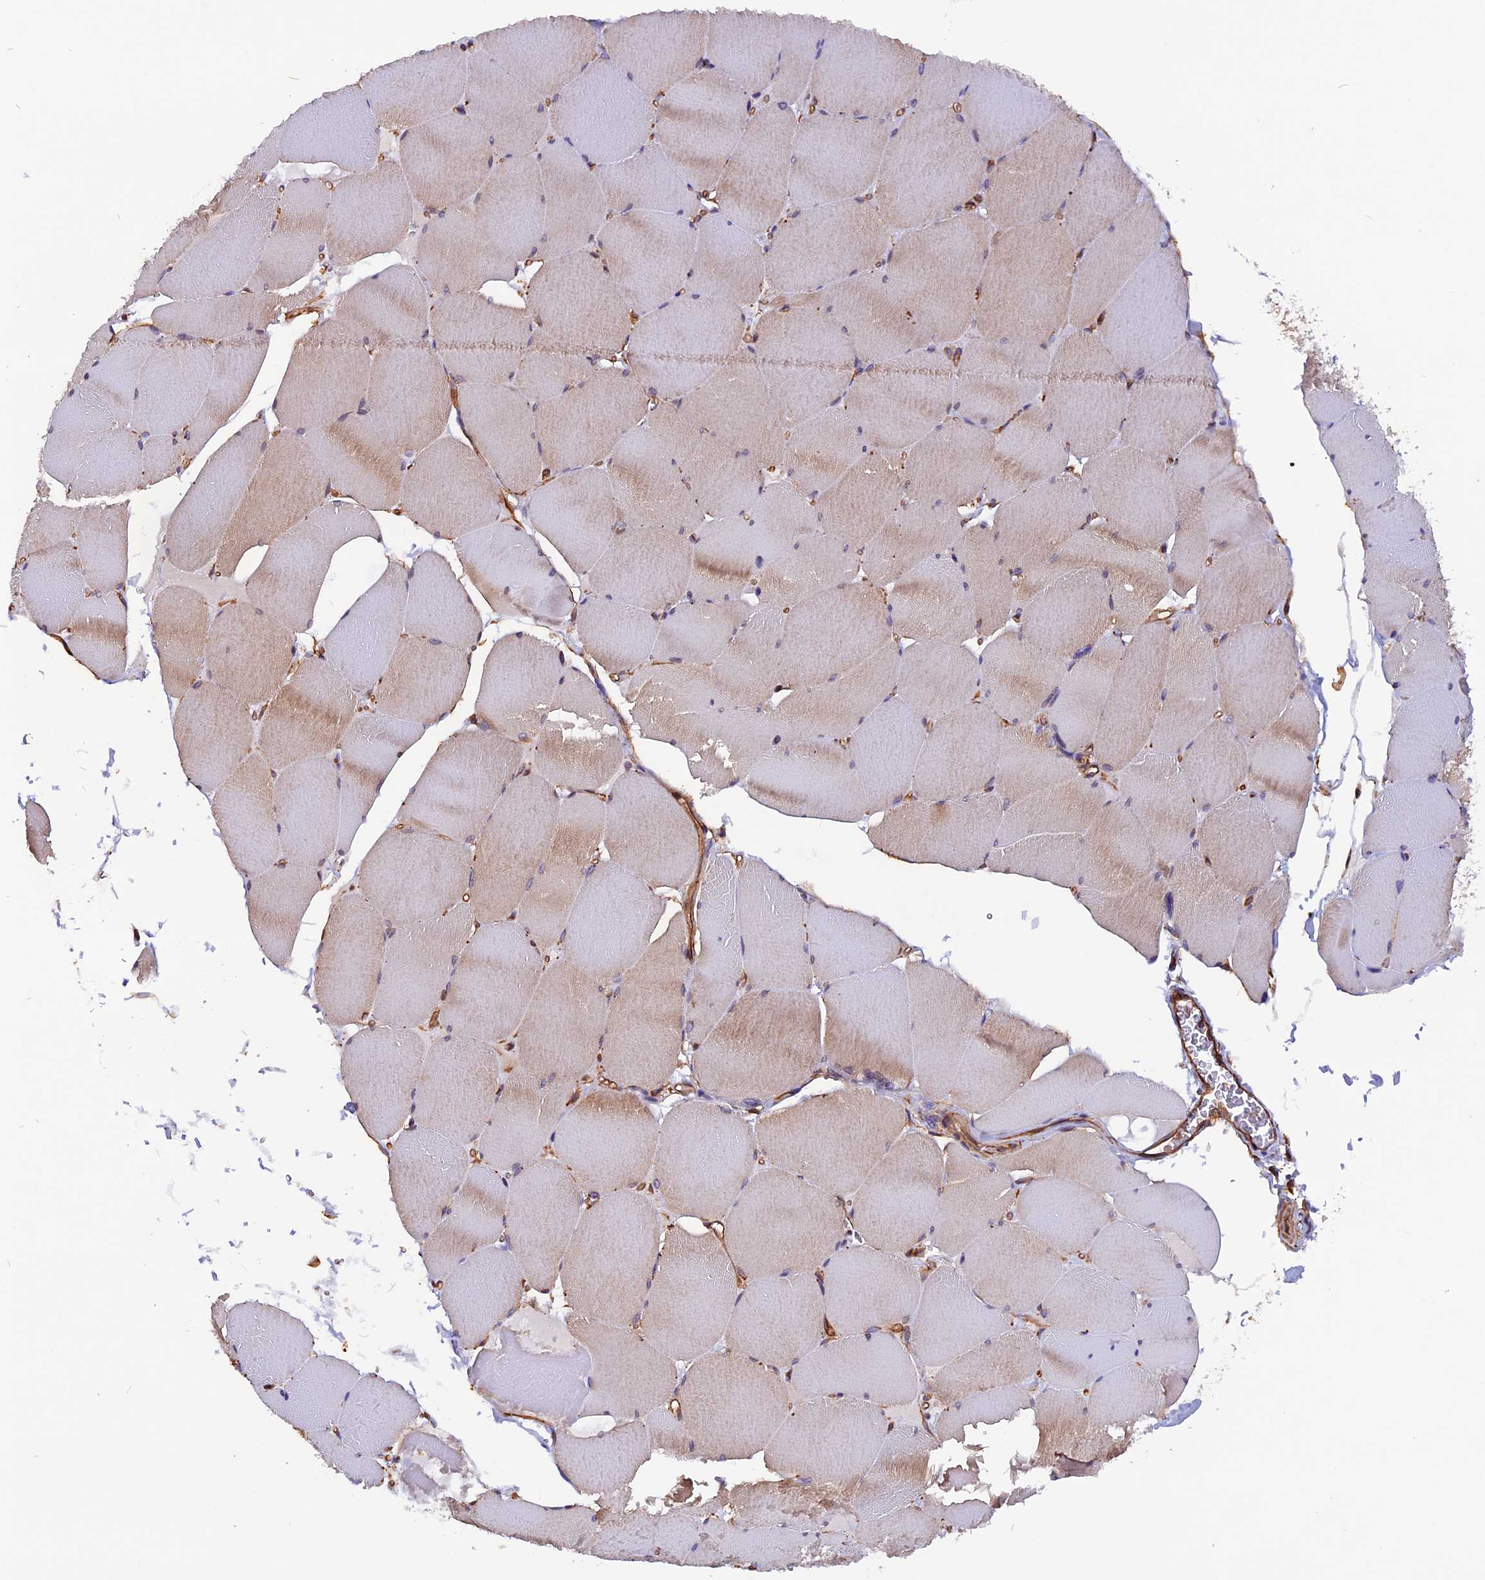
{"staining": {"intensity": "moderate", "quantity": "25%-75%", "location": "cytoplasmic/membranous"}, "tissue": "skeletal muscle", "cell_type": "Myocytes", "image_type": "normal", "snomed": [{"axis": "morphology", "description": "Normal tissue, NOS"}, {"axis": "topography", "description": "Skeletal muscle"}, {"axis": "topography", "description": "Head-Neck"}], "caption": "Benign skeletal muscle was stained to show a protein in brown. There is medium levels of moderate cytoplasmic/membranous expression in approximately 25%-75% of myocytes. Nuclei are stained in blue.", "gene": "ZNF749", "patient": {"sex": "male", "age": 66}}